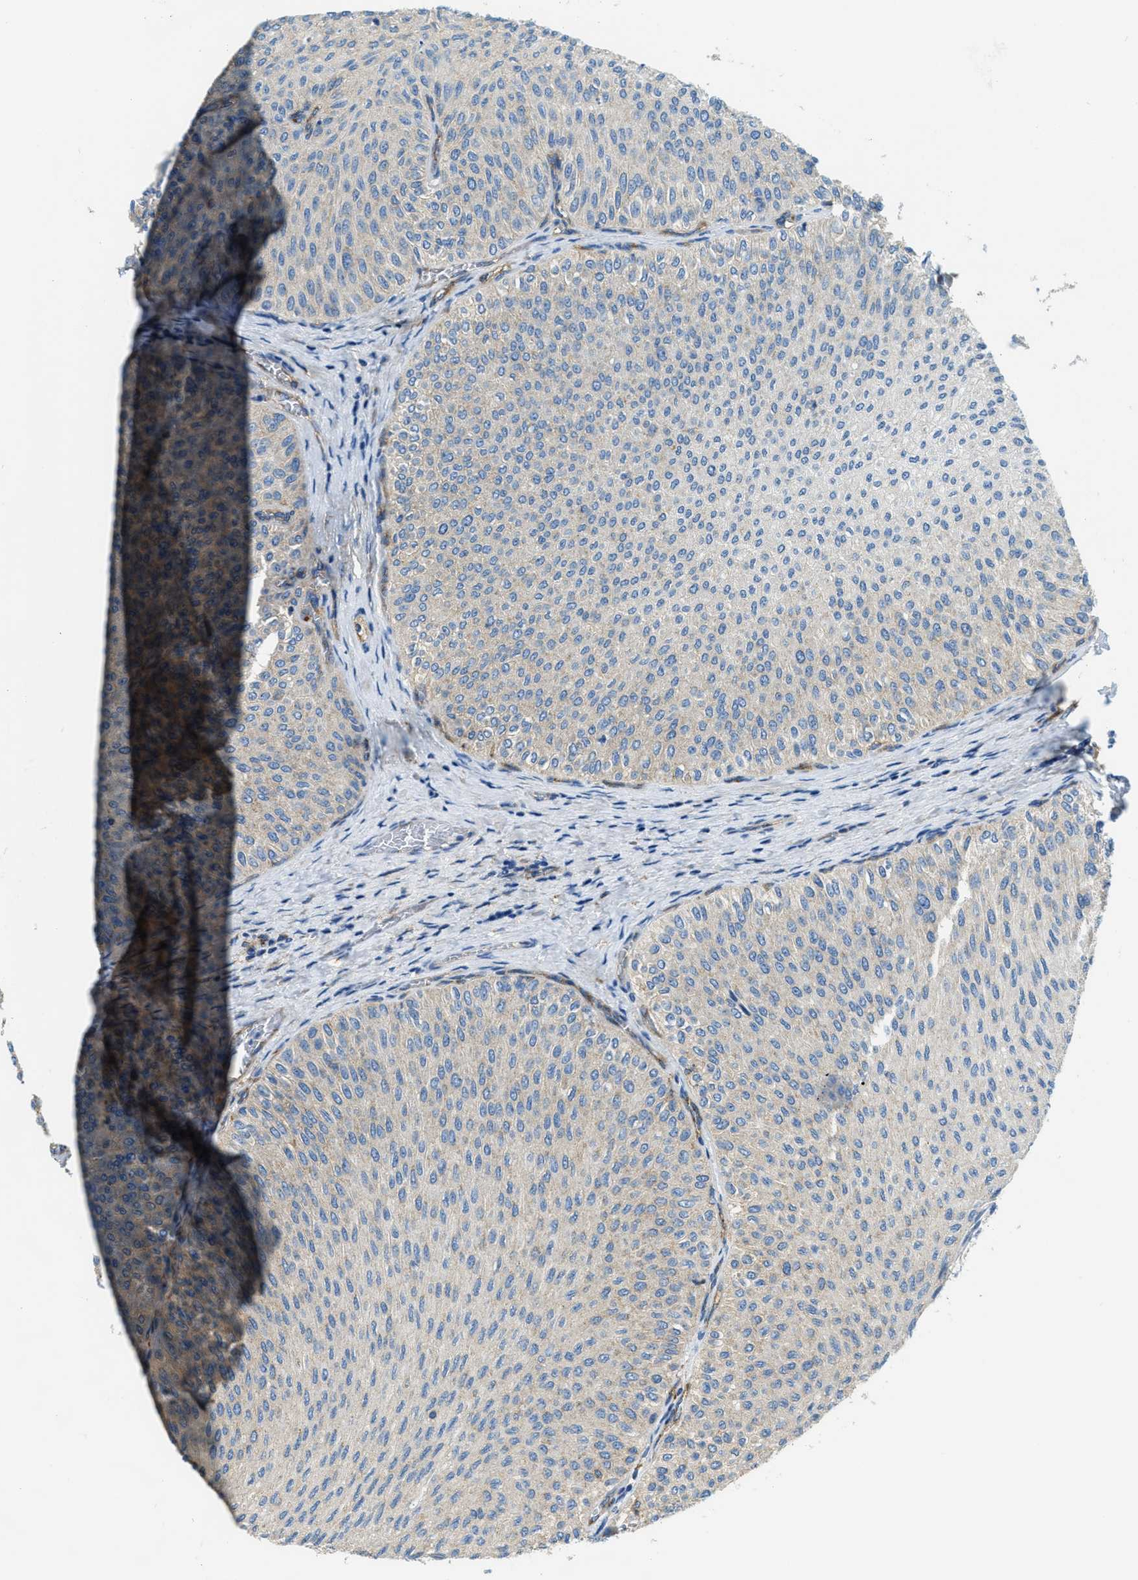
{"staining": {"intensity": "weak", "quantity": "25%-75%", "location": "cytoplasmic/membranous"}, "tissue": "urothelial cancer", "cell_type": "Tumor cells", "image_type": "cancer", "snomed": [{"axis": "morphology", "description": "Urothelial carcinoma, Low grade"}, {"axis": "topography", "description": "Urinary bladder"}], "caption": "A low amount of weak cytoplasmic/membranous staining is appreciated in about 25%-75% of tumor cells in urothelial cancer tissue.", "gene": "AP2B1", "patient": {"sex": "male", "age": 78}}